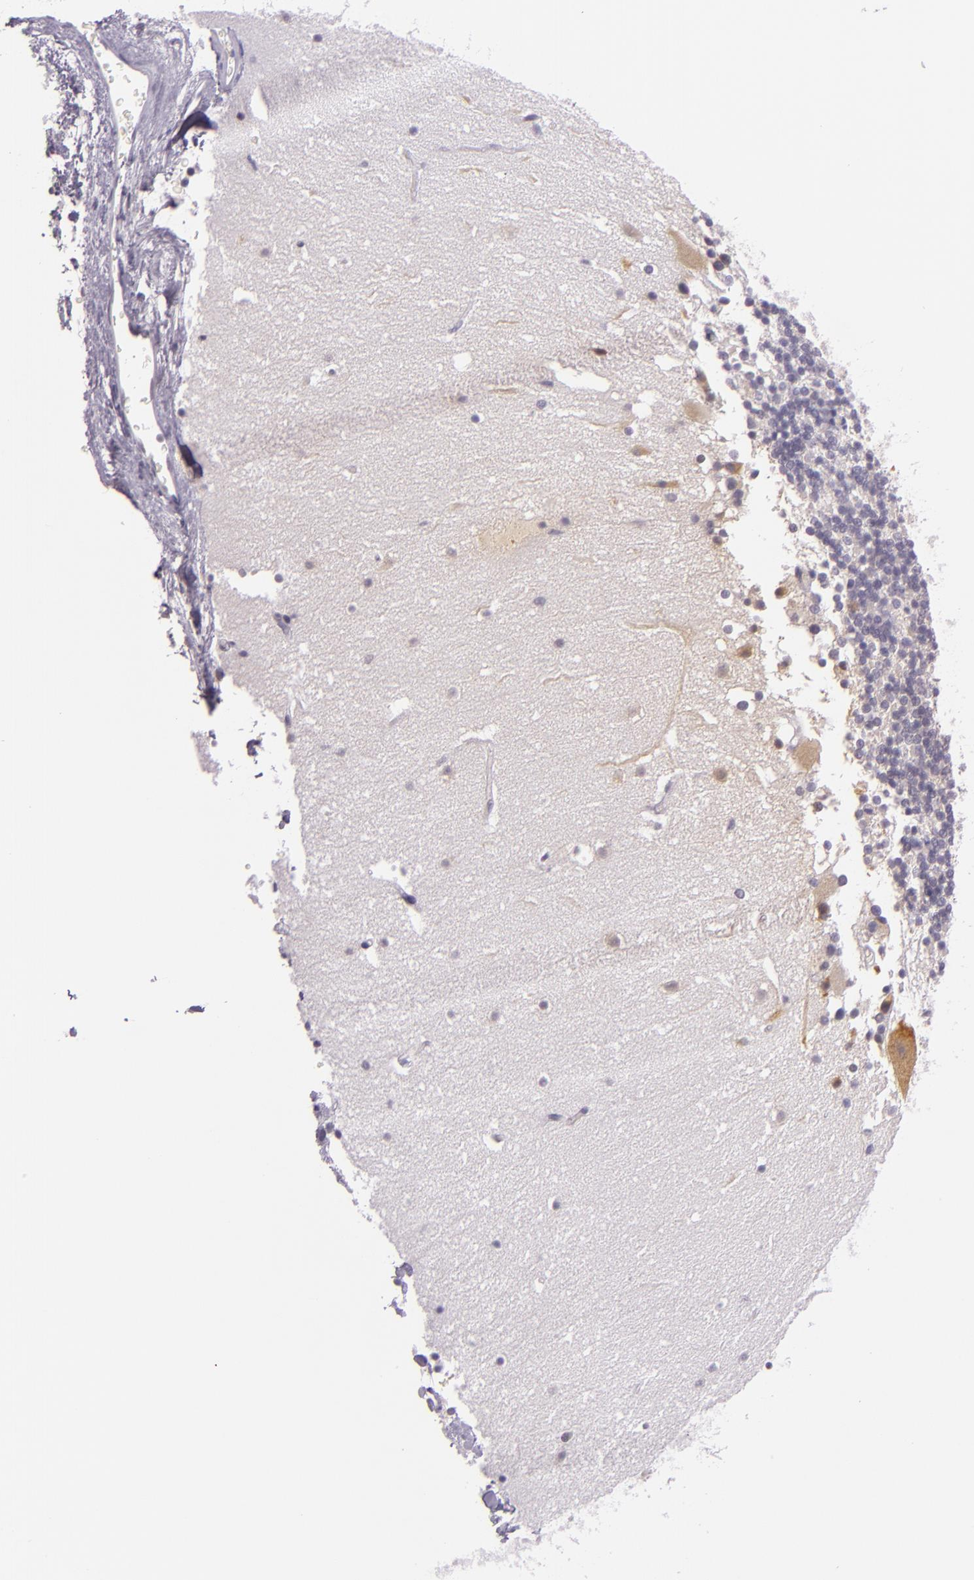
{"staining": {"intensity": "negative", "quantity": "none", "location": "none"}, "tissue": "cerebellum", "cell_type": "Cells in granular layer", "image_type": "normal", "snomed": [{"axis": "morphology", "description": "Normal tissue, NOS"}, {"axis": "topography", "description": "Cerebellum"}], "caption": "Immunohistochemistry of normal cerebellum reveals no staining in cells in granular layer.", "gene": "HSP90AA1", "patient": {"sex": "female", "age": 19}}